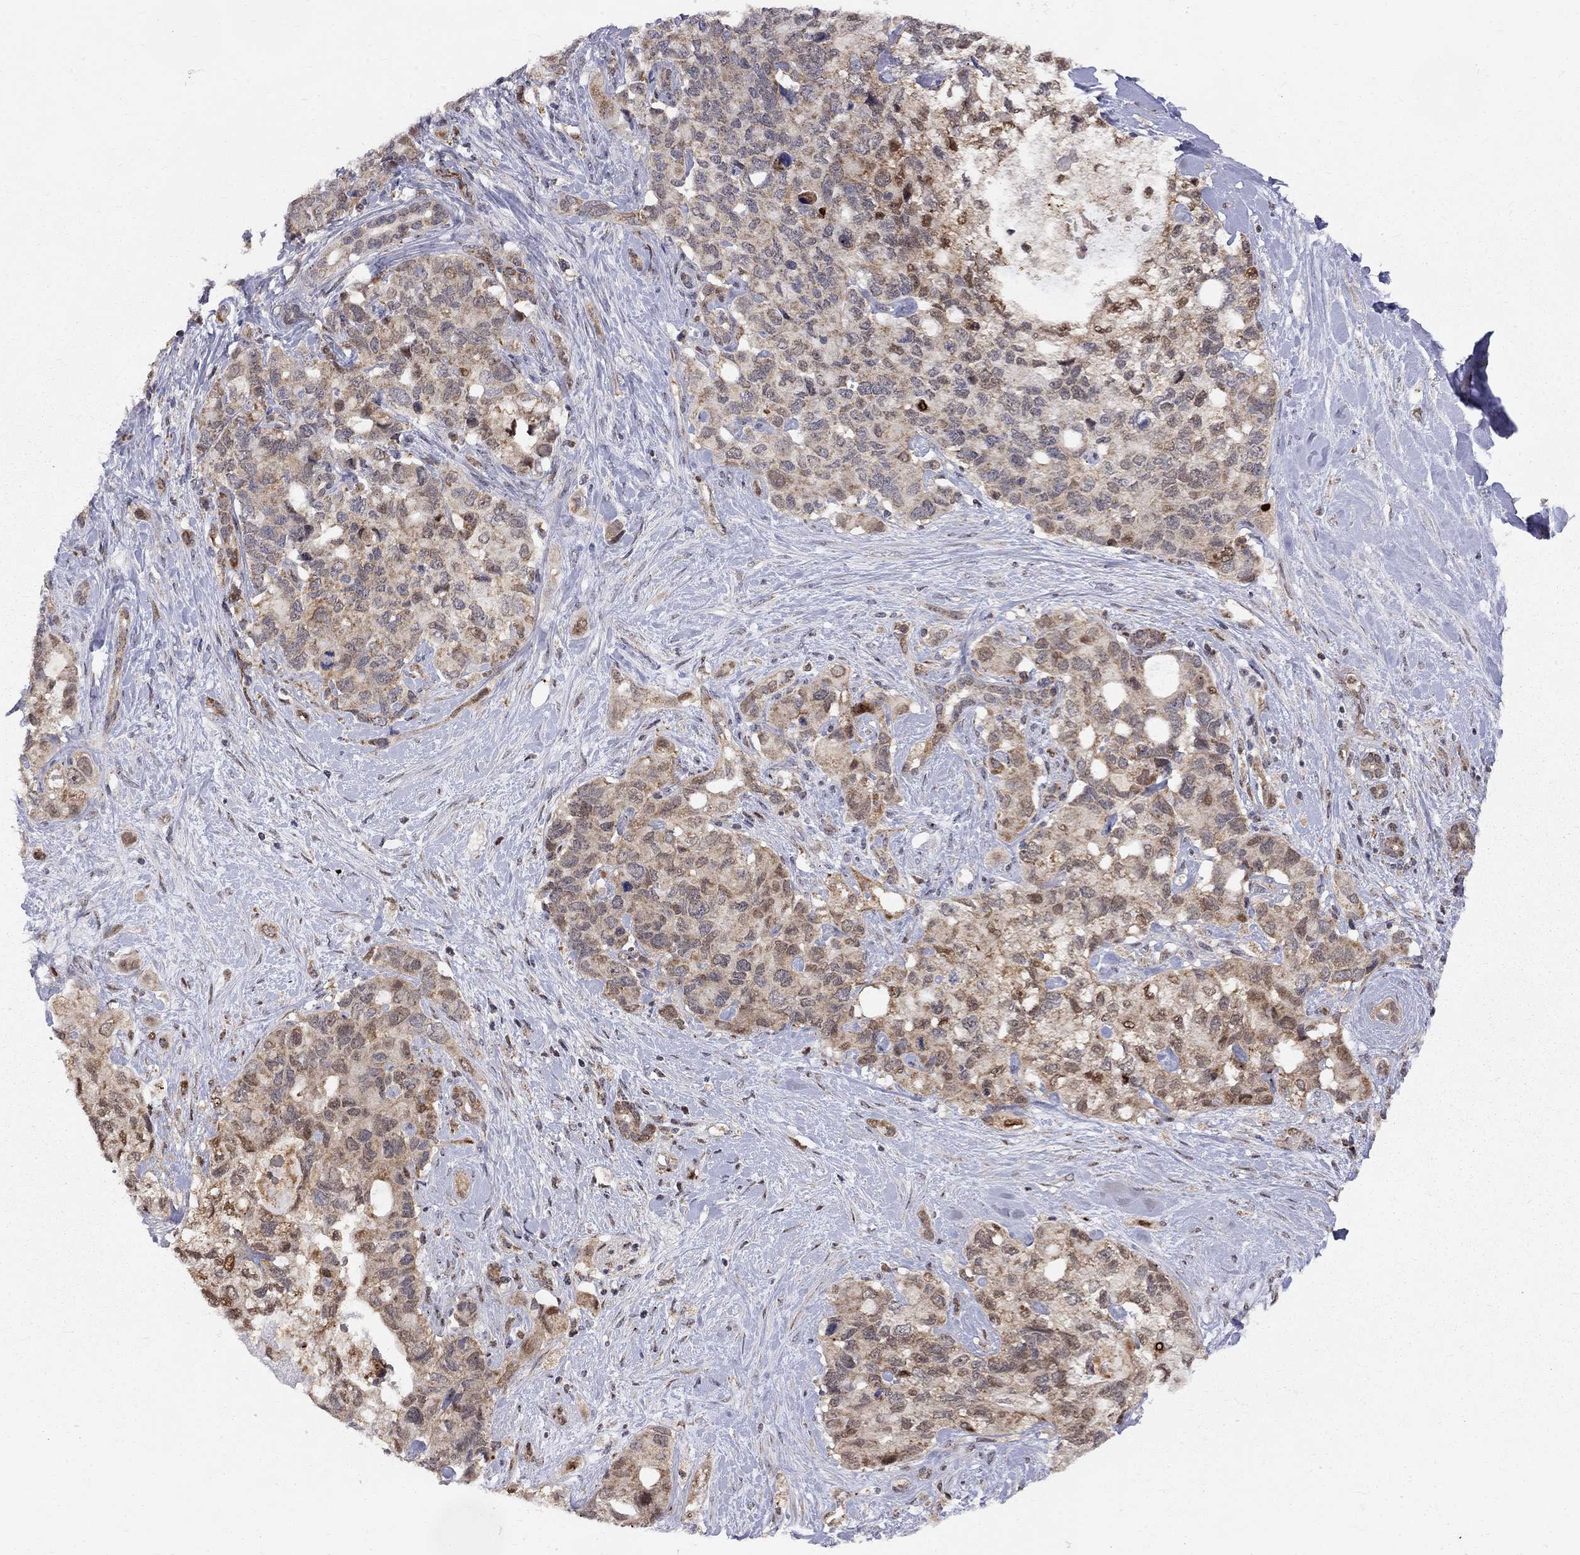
{"staining": {"intensity": "moderate", "quantity": "25%-75%", "location": "cytoplasmic/membranous,nuclear"}, "tissue": "pancreatic cancer", "cell_type": "Tumor cells", "image_type": "cancer", "snomed": [{"axis": "morphology", "description": "Adenocarcinoma, NOS"}, {"axis": "topography", "description": "Pancreas"}], "caption": "This image reveals immunohistochemistry (IHC) staining of pancreatic cancer (adenocarcinoma), with medium moderate cytoplasmic/membranous and nuclear staining in approximately 25%-75% of tumor cells.", "gene": "ELOB", "patient": {"sex": "female", "age": 56}}